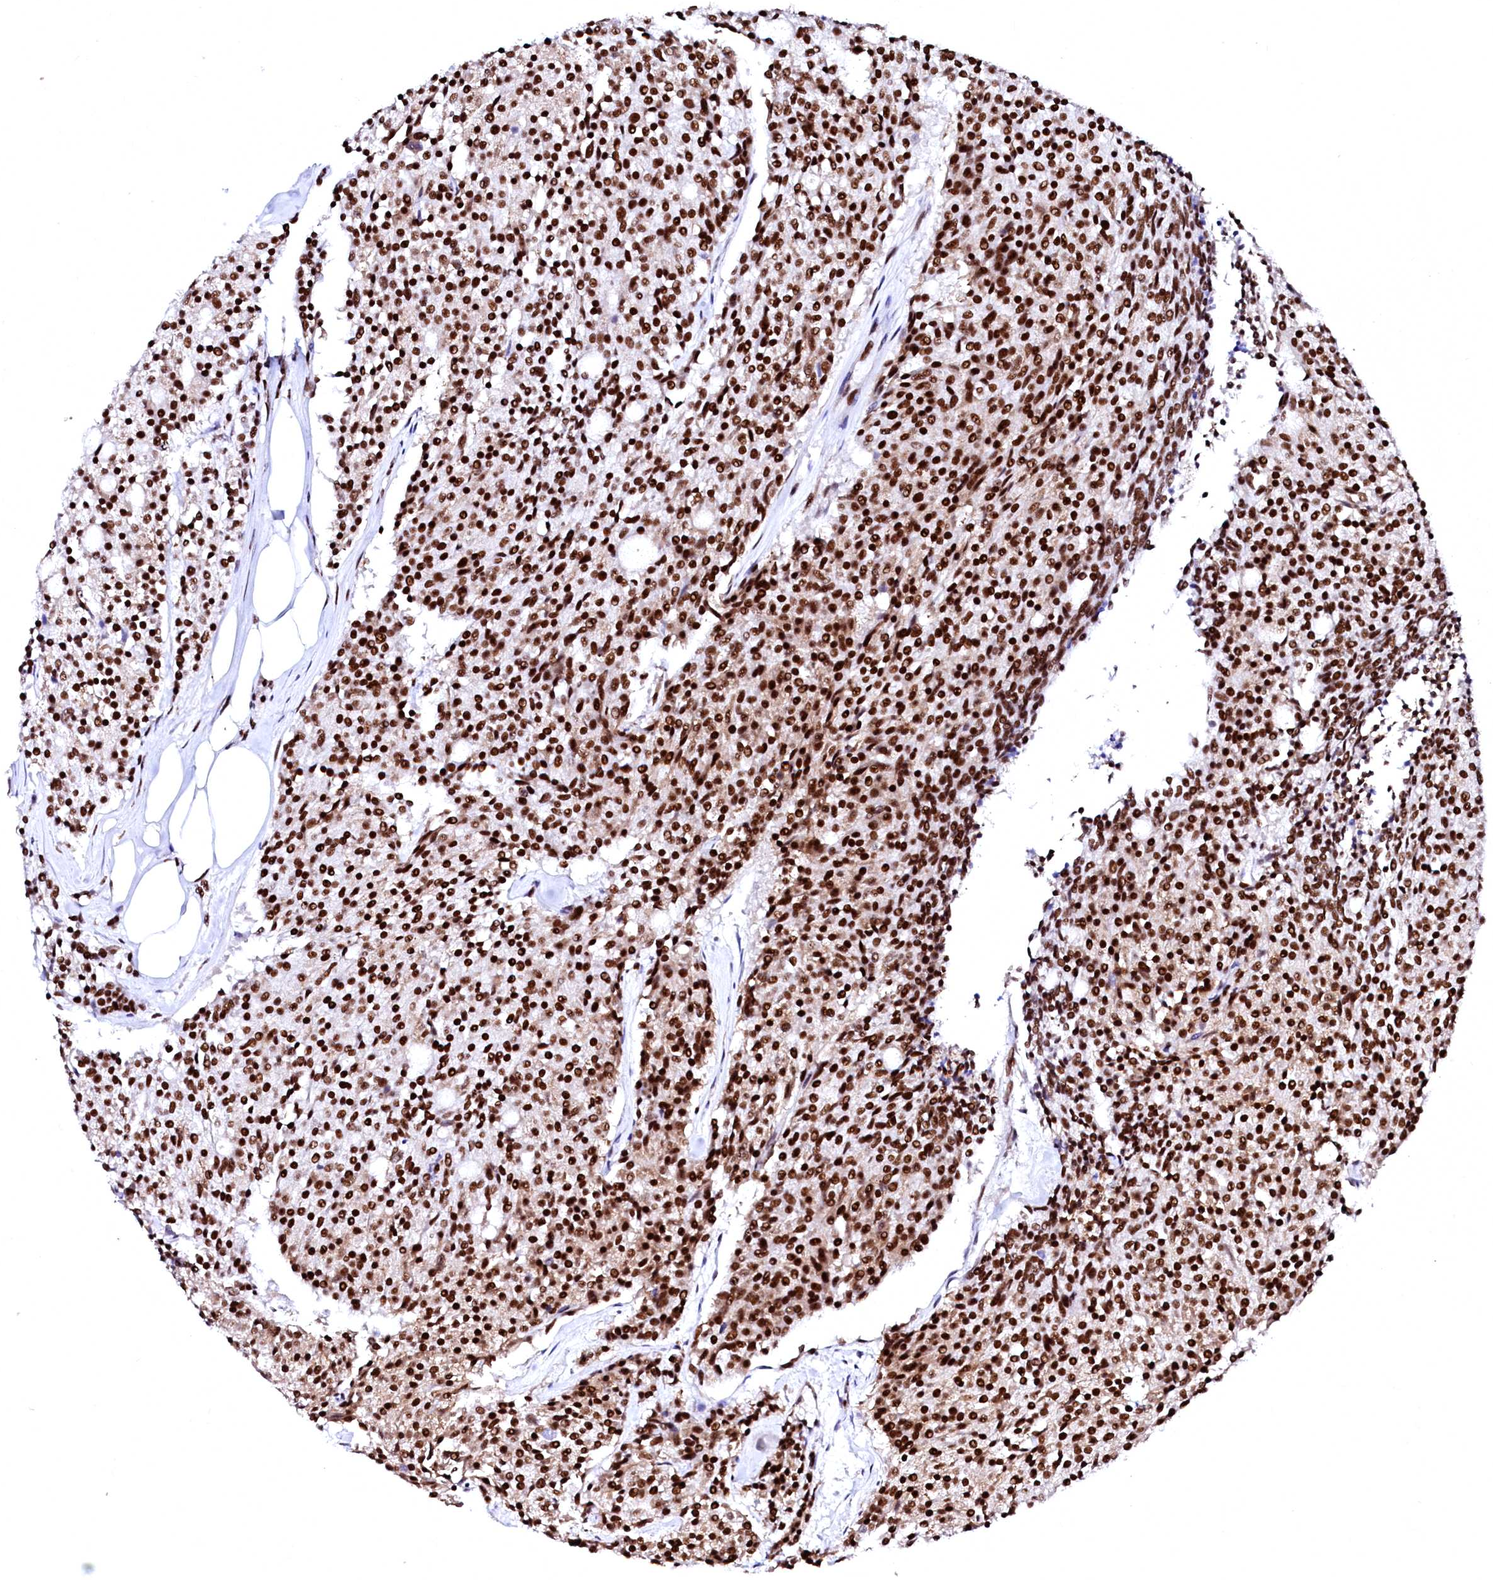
{"staining": {"intensity": "strong", "quantity": ">75%", "location": "nuclear"}, "tissue": "carcinoid", "cell_type": "Tumor cells", "image_type": "cancer", "snomed": [{"axis": "morphology", "description": "Carcinoid, malignant, NOS"}, {"axis": "topography", "description": "Pancreas"}], "caption": "Immunohistochemistry (DAB) staining of human carcinoid (malignant) shows strong nuclear protein positivity in about >75% of tumor cells. (IHC, brightfield microscopy, high magnification).", "gene": "CPSF6", "patient": {"sex": "female", "age": 54}}